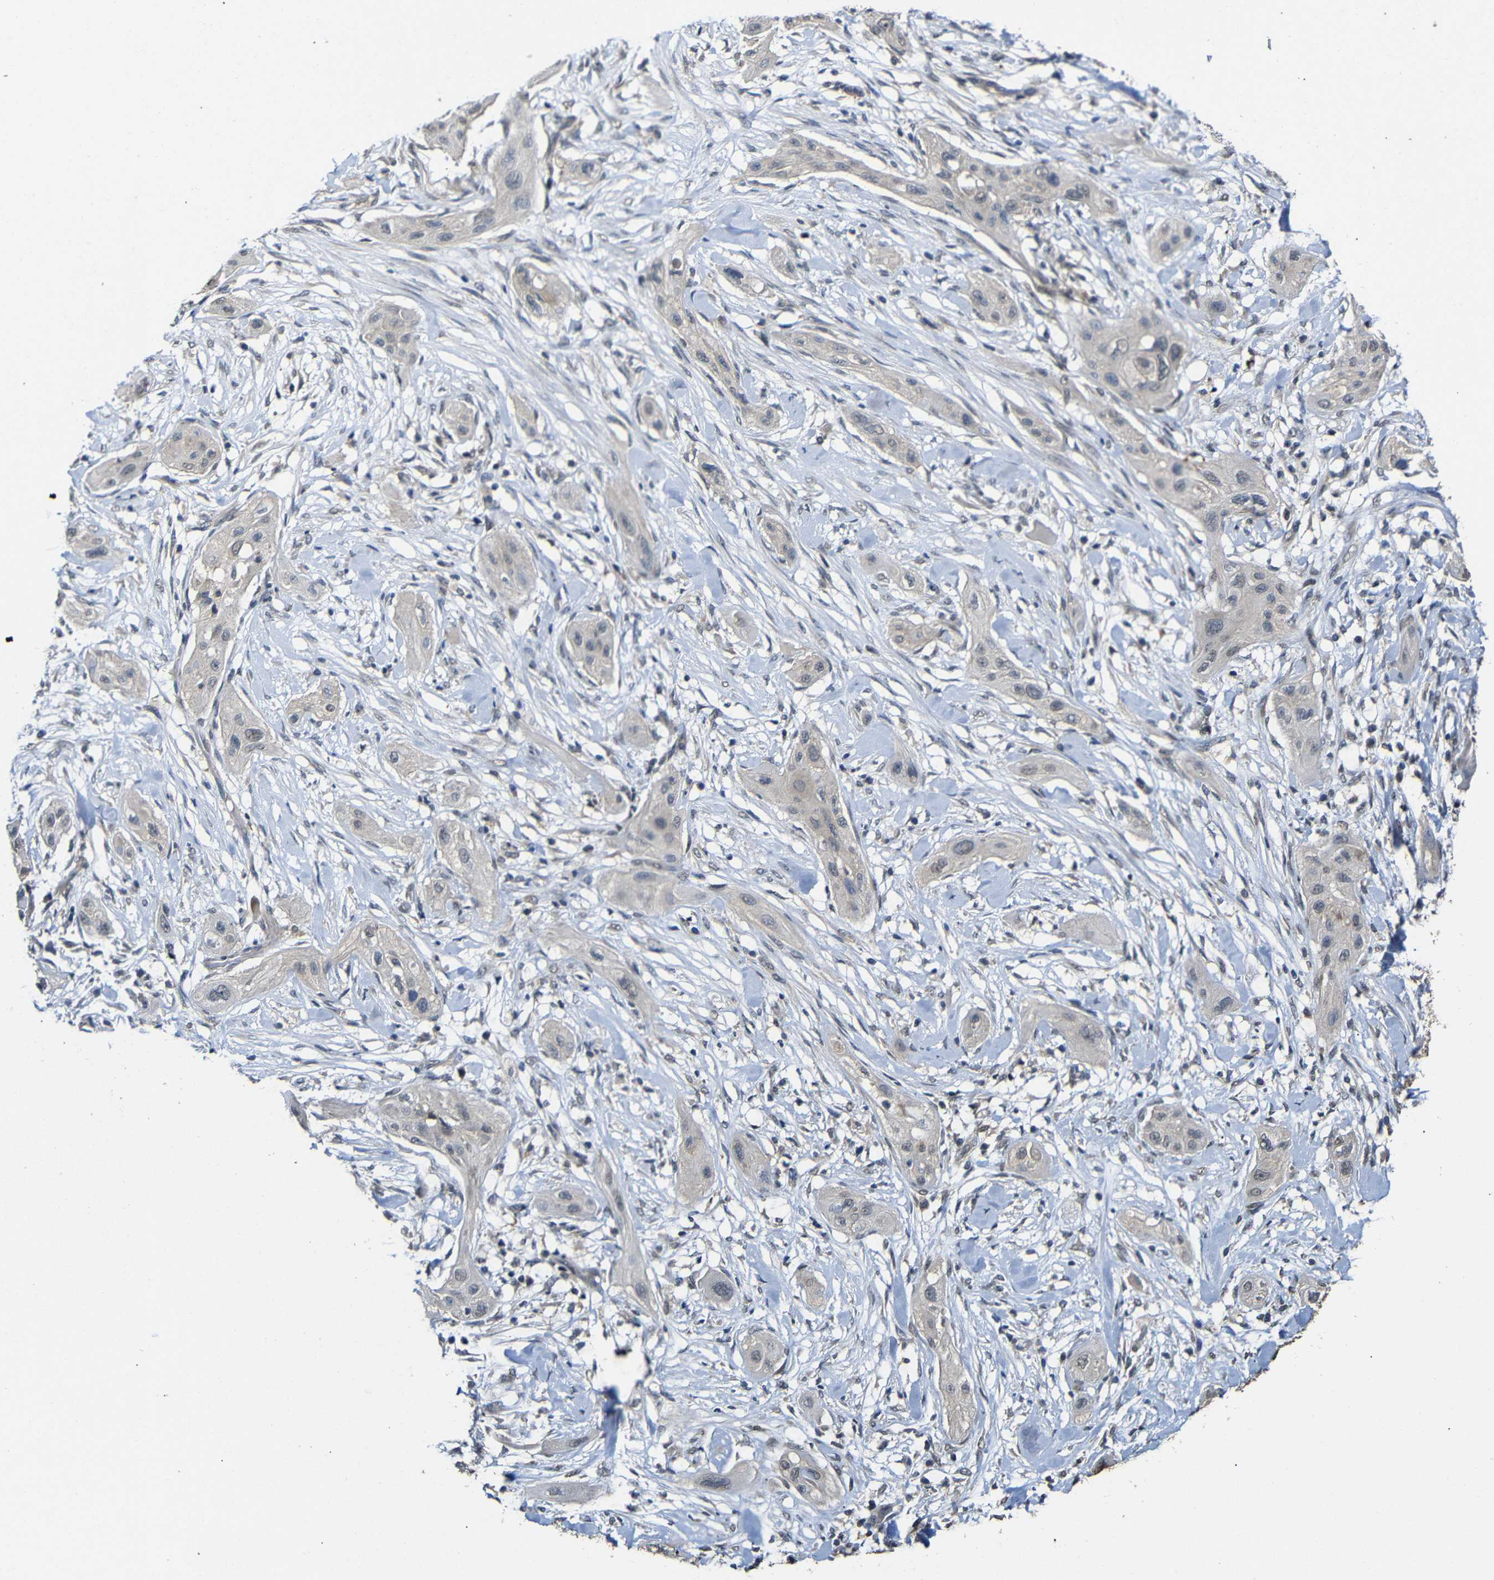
{"staining": {"intensity": "weak", "quantity": "<25%", "location": "cytoplasmic/membranous"}, "tissue": "lung cancer", "cell_type": "Tumor cells", "image_type": "cancer", "snomed": [{"axis": "morphology", "description": "Squamous cell carcinoma, NOS"}, {"axis": "topography", "description": "Lung"}], "caption": "Image shows no protein positivity in tumor cells of lung cancer (squamous cell carcinoma) tissue. (DAB immunohistochemistry with hematoxylin counter stain).", "gene": "ATG12", "patient": {"sex": "female", "age": 47}}